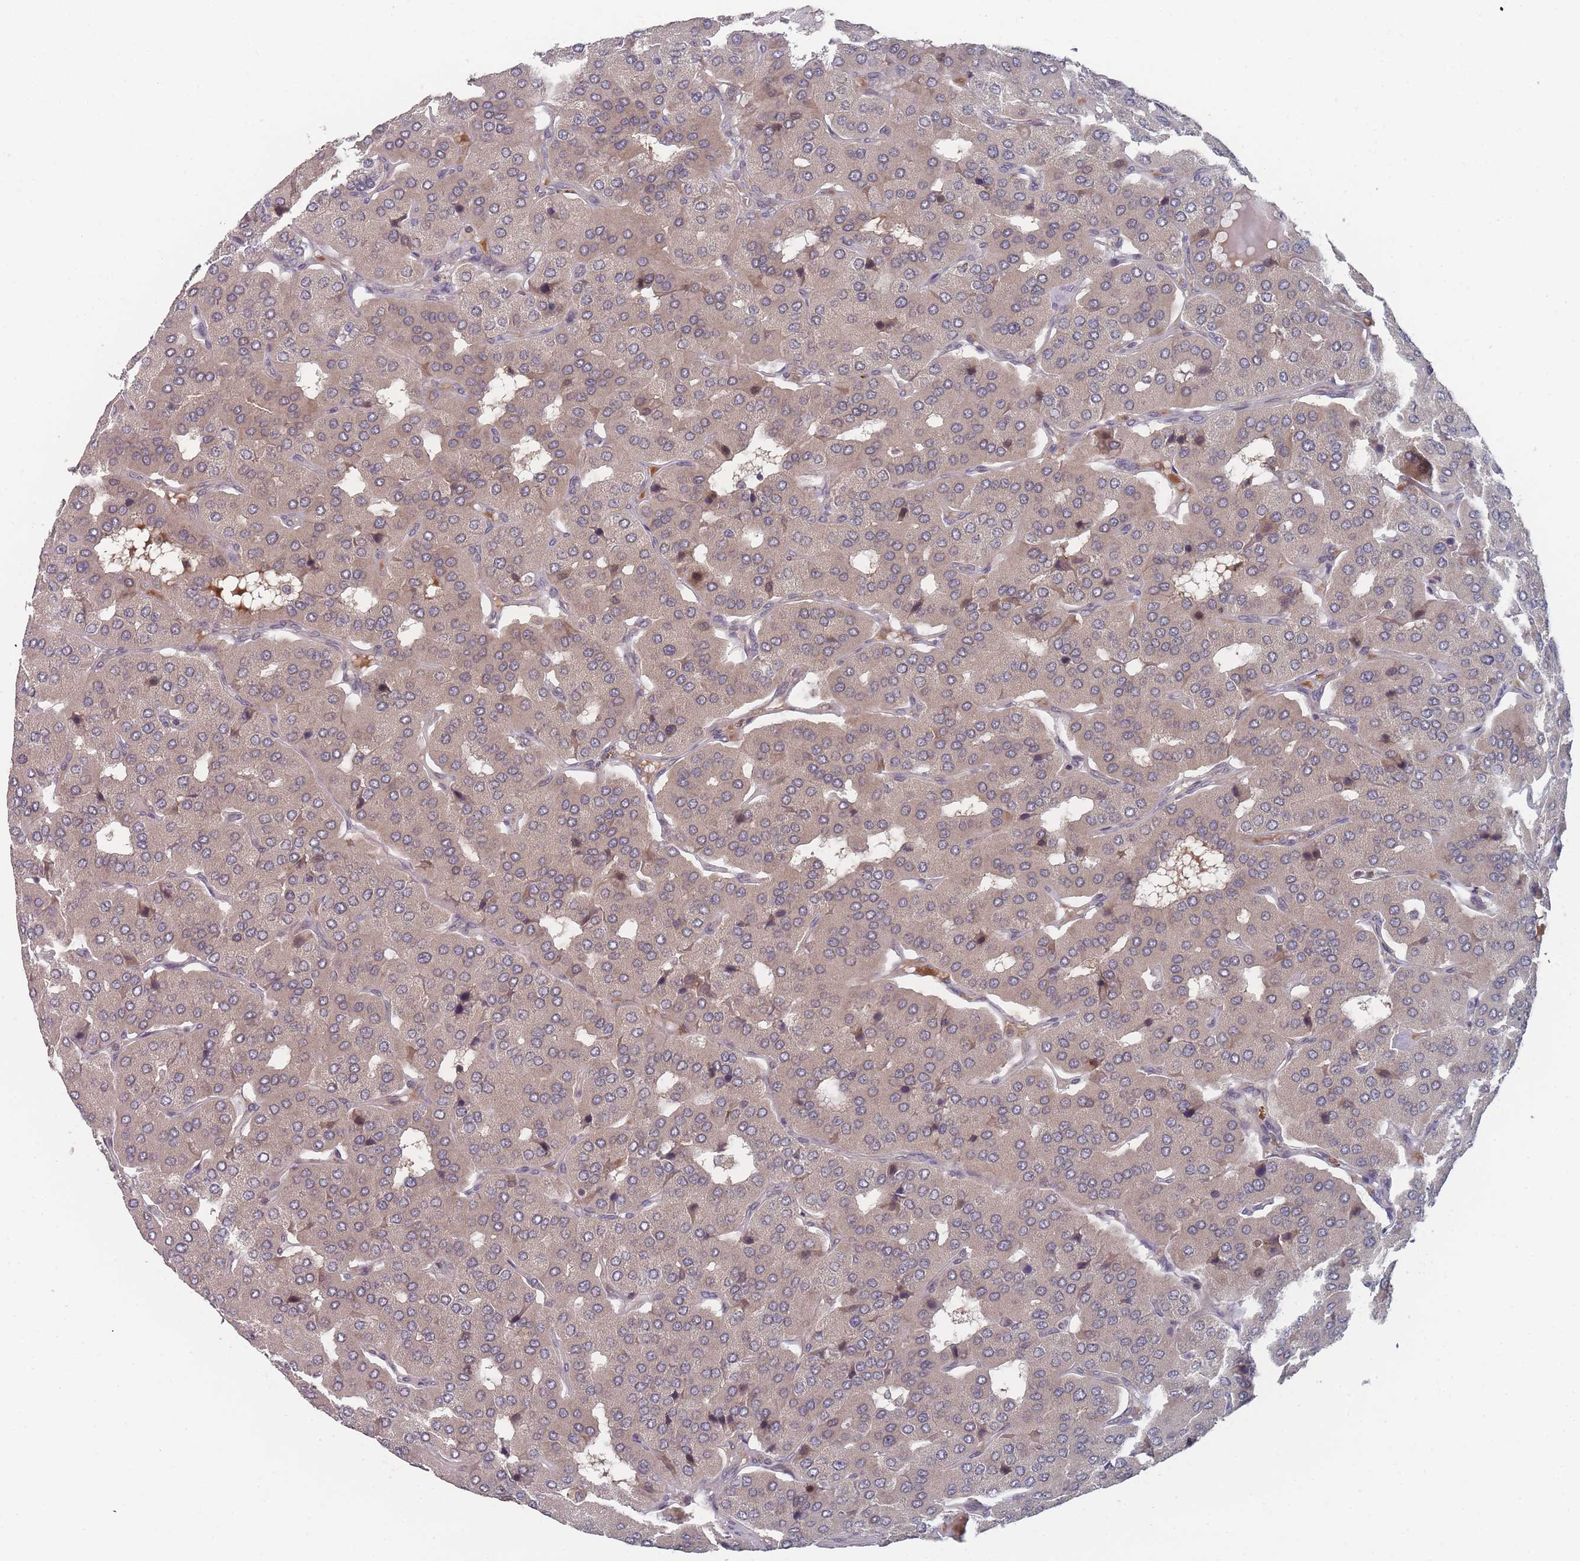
{"staining": {"intensity": "negative", "quantity": "none", "location": "none"}, "tissue": "parathyroid gland", "cell_type": "Glandular cells", "image_type": "normal", "snomed": [{"axis": "morphology", "description": "Normal tissue, NOS"}, {"axis": "morphology", "description": "Adenoma, NOS"}, {"axis": "topography", "description": "Parathyroid gland"}], "caption": "An immunohistochemistry photomicrograph of benign parathyroid gland is shown. There is no staining in glandular cells of parathyroid gland.", "gene": "TBC1D25", "patient": {"sex": "female", "age": 86}}